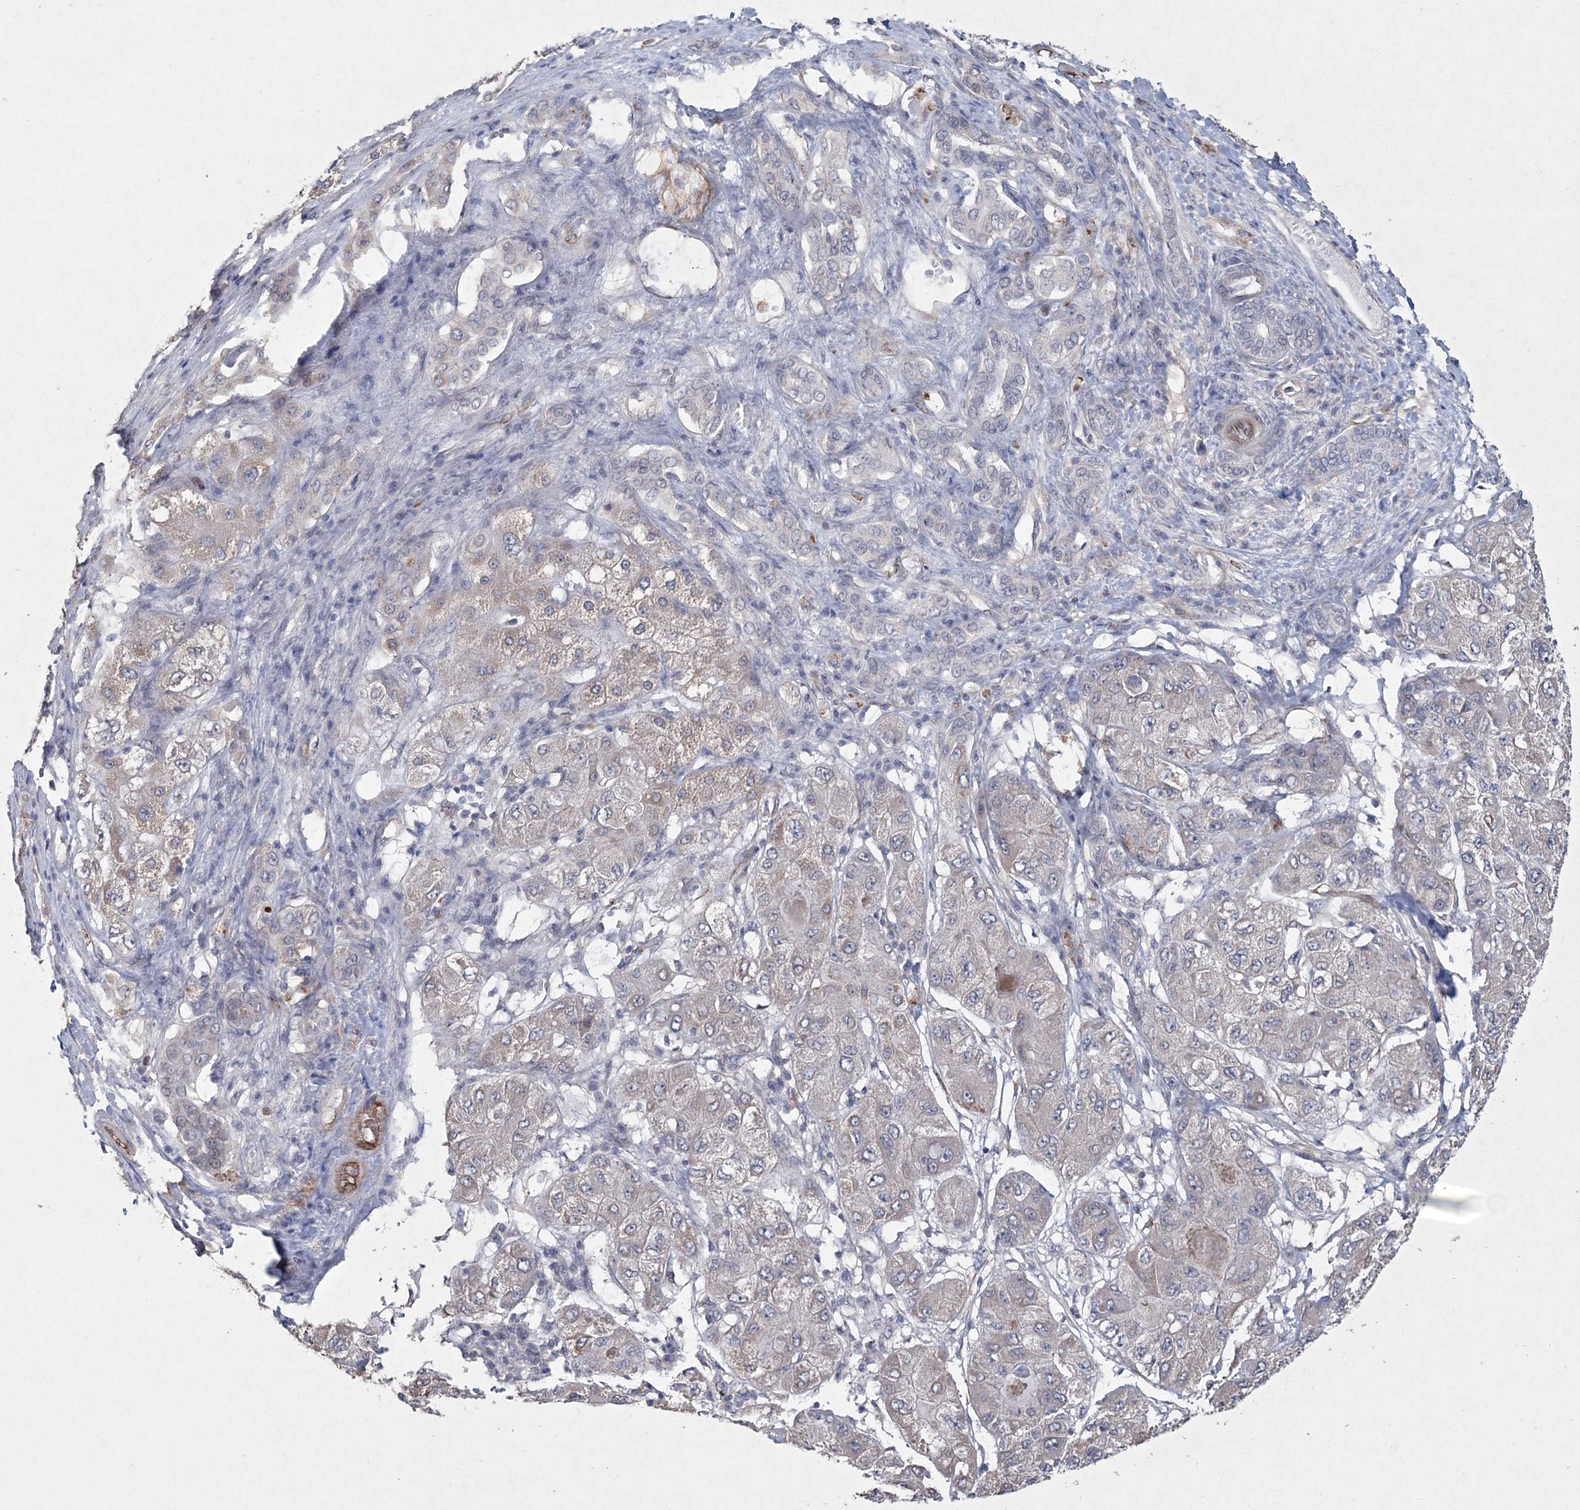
{"staining": {"intensity": "negative", "quantity": "none", "location": "none"}, "tissue": "liver cancer", "cell_type": "Tumor cells", "image_type": "cancer", "snomed": [{"axis": "morphology", "description": "Carcinoma, Hepatocellular, NOS"}, {"axis": "topography", "description": "Liver"}], "caption": "IHC histopathology image of human liver cancer stained for a protein (brown), which shows no positivity in tumor cells.", "gene": "DPCD", "patient": {"sex": "male", "age": 80}}